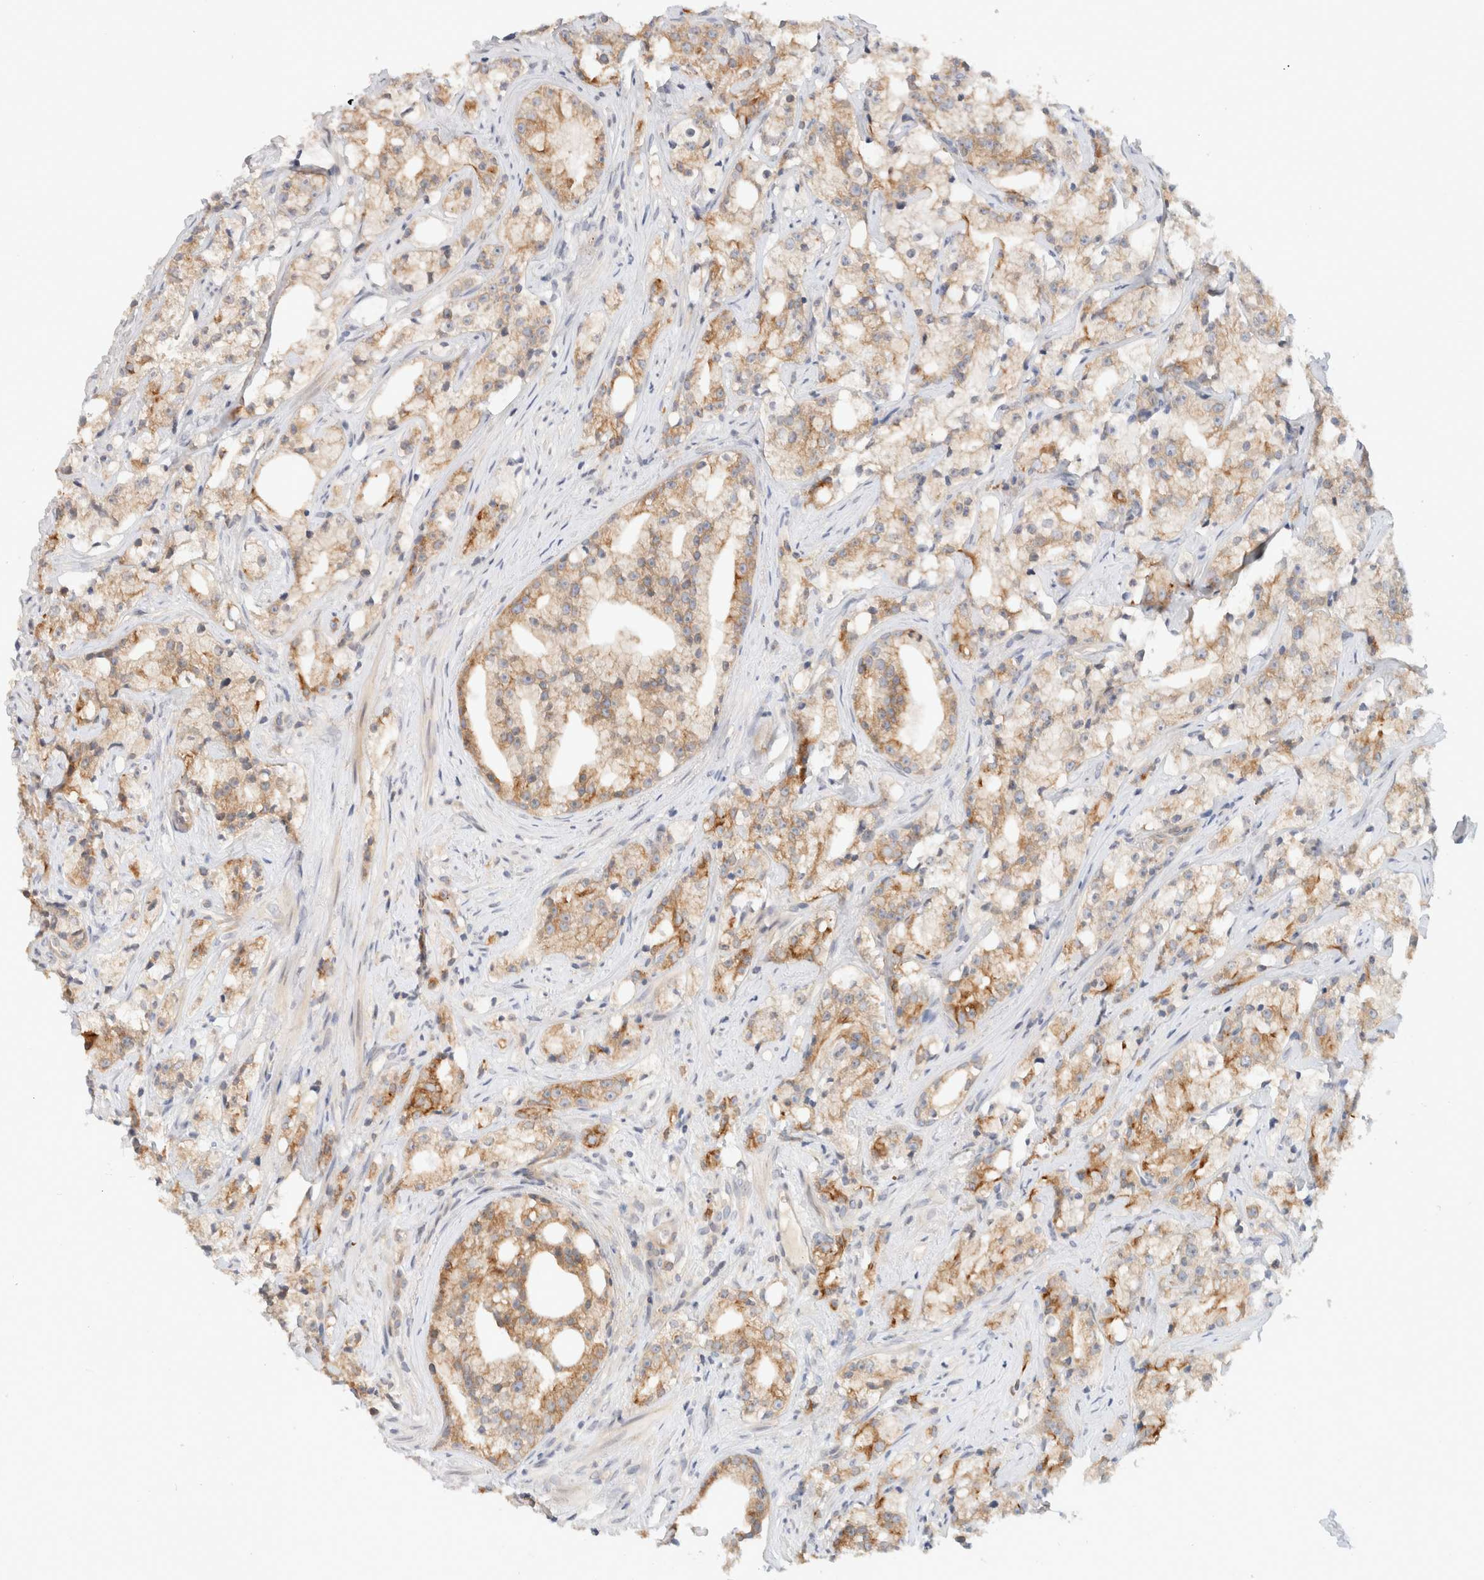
{"staining": {"intensity": "moderate", "quantity": ">75%", "location": "cytoplasmic/membranous"}, "tissue": "prostate cancer", "cell_type": "Tumor cells", "image_type": "cancer", "snomed": [{"axis": "morphology", "description": "Adenocarcinoma, High grade"}, {"axis": "topography", "description": "Prostate"}], "caption": "High-power microscopy captured an immunohistochemistry image of prostate adenocarcinoma (high-grade), revealing moderate cytoplasmic/membranous expression in approximately >75% of tumor cells.", "gene": "MARK3", "patient": {"sex": "male", "age": 64}}